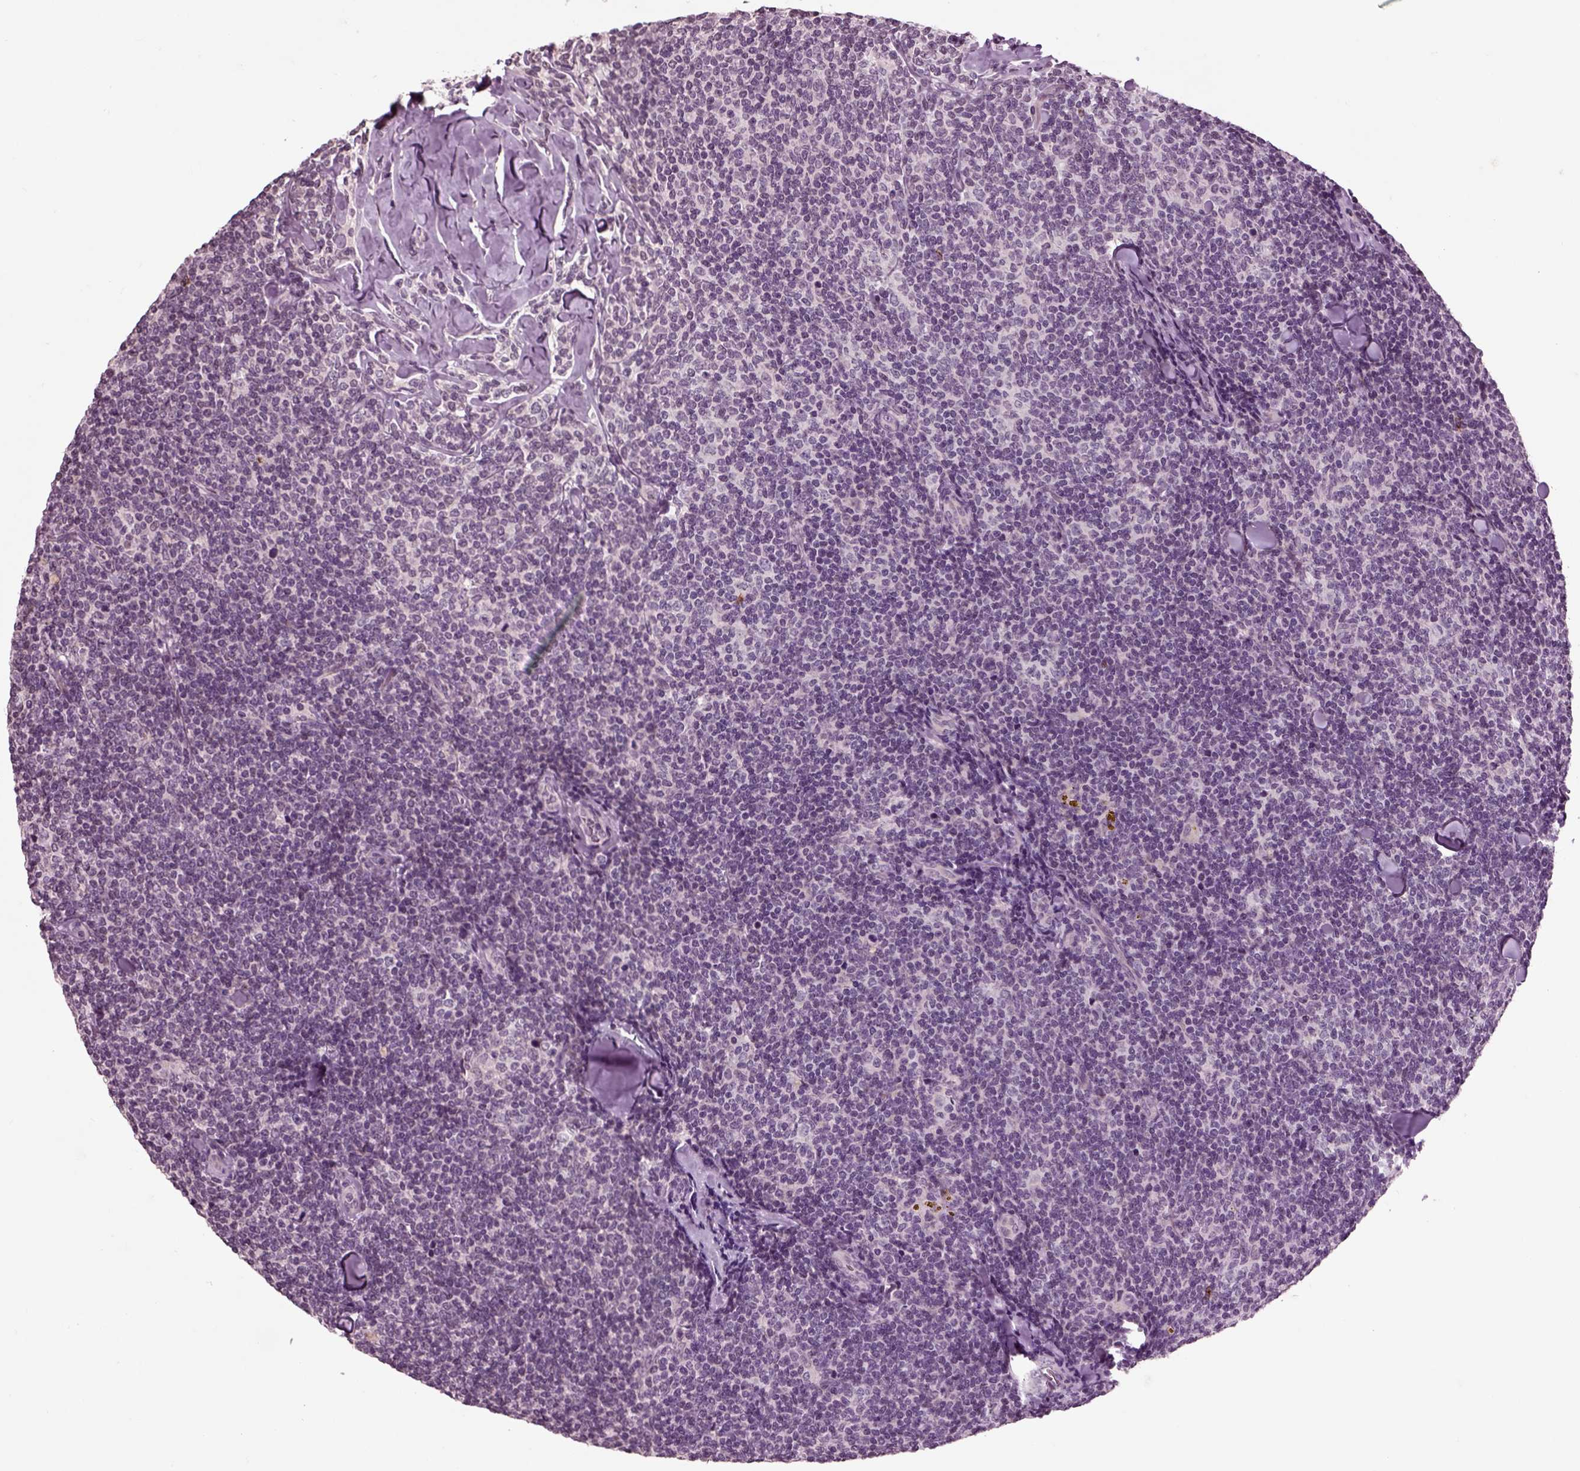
{"staining": {"intensity": "negative", "quantity": "none", "location": "none"}, "tissue": "lymphoma", "cell_type": "Tumor cells", "image_type": "cancer", "snomed": [{"axis": "morphology", "description": "Malignant lymphoma, non-Hodgkin's type, Low grade"}, {"axis": "topography", "description": "Lymph node"}], "caption": "This is a photomicrograph of immunohistochemistry (IHC) staining of lymphoma, which shows no expression in tumor cells.", "gene": "CHGB", "patient": {"sex": "female", "age": 56}}